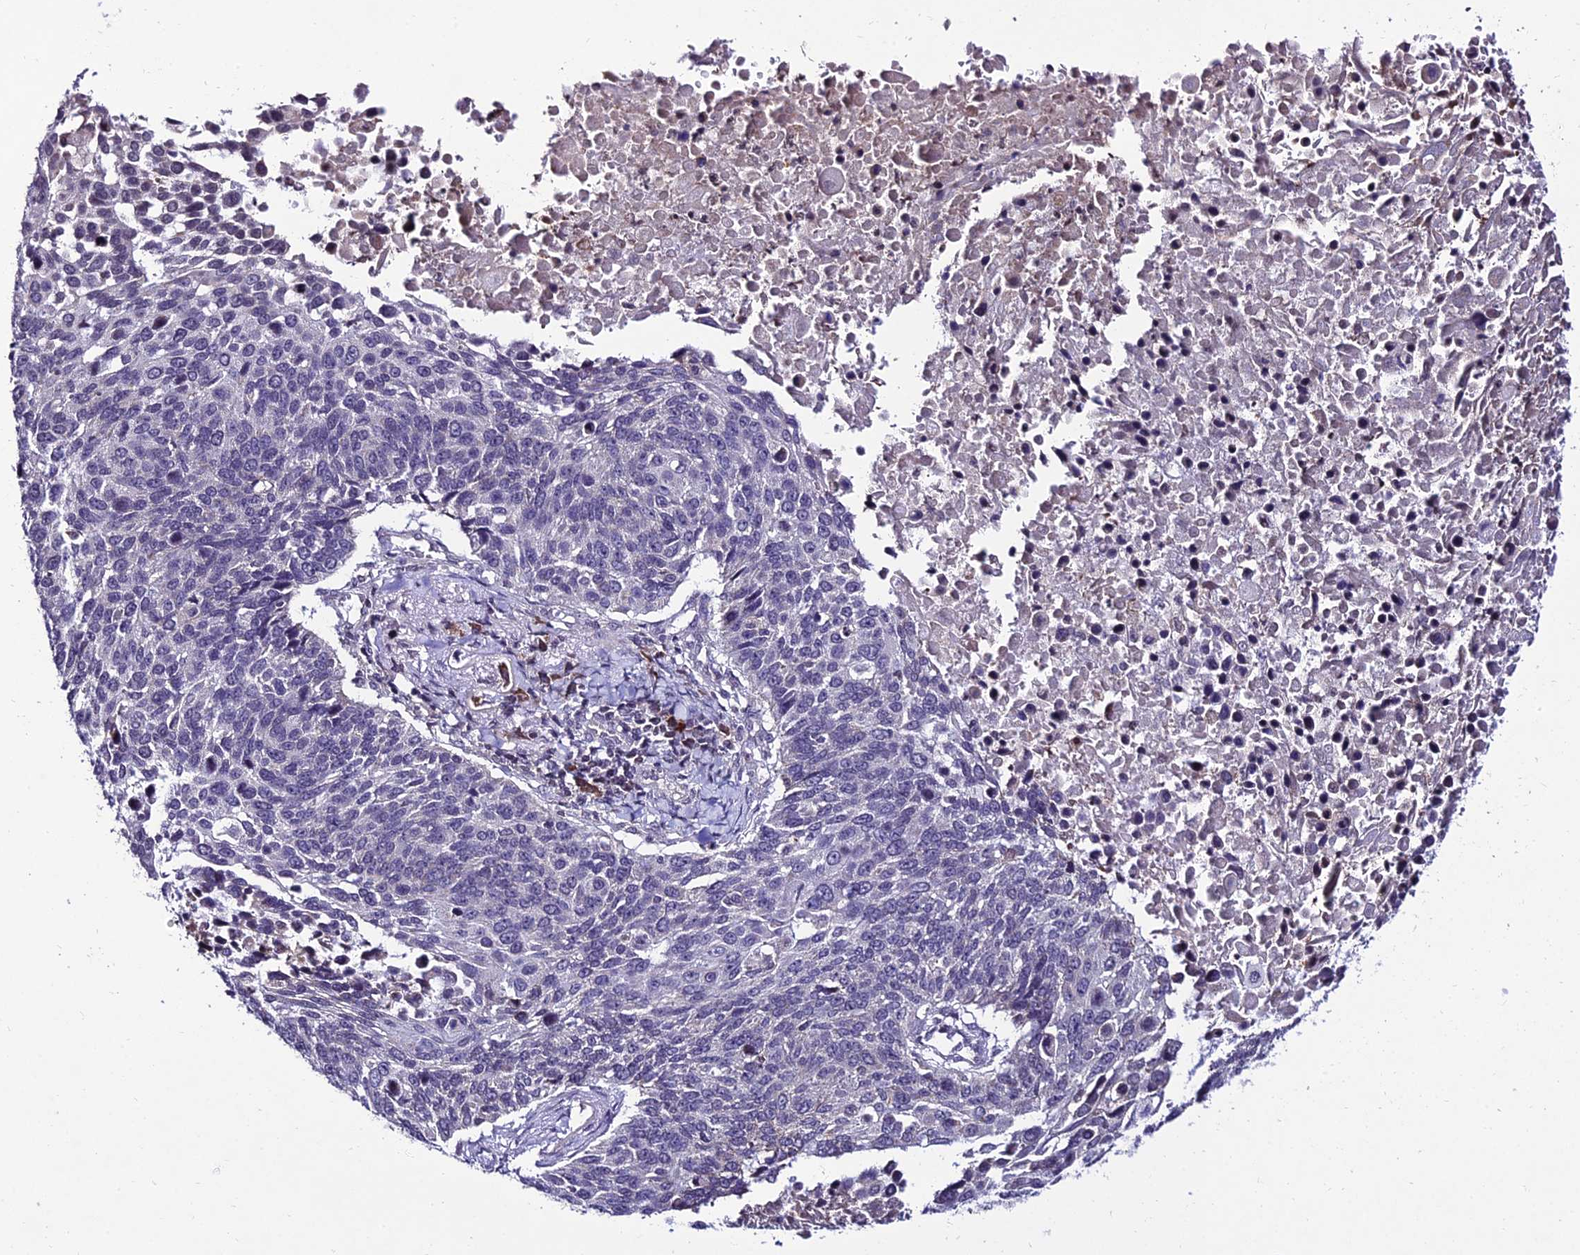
{"staining": {"intensity": "negative", "quantity": "none", "location": "none"}, "tissue": "lung cancer", "cell_type": "Tumor cells", "image_type": "cancer", "snomed": [{"axis": "morphology", "description": "Normal tissue, NOS"}, {"axis": "morphology", "description": "Squamous cell carcinoma, NOS"}, {"axis": "topography", "description": "Lymph node"}, {"axis": "topography", "description": "Lung"}], "caption": "This is a image of immunohistochemistry staining of lung cancer (squamous cell carcinoma), which shows no expression in tumor cells.", "gene": "CDNF", "patient": {"sex": "male", "age": 66}}